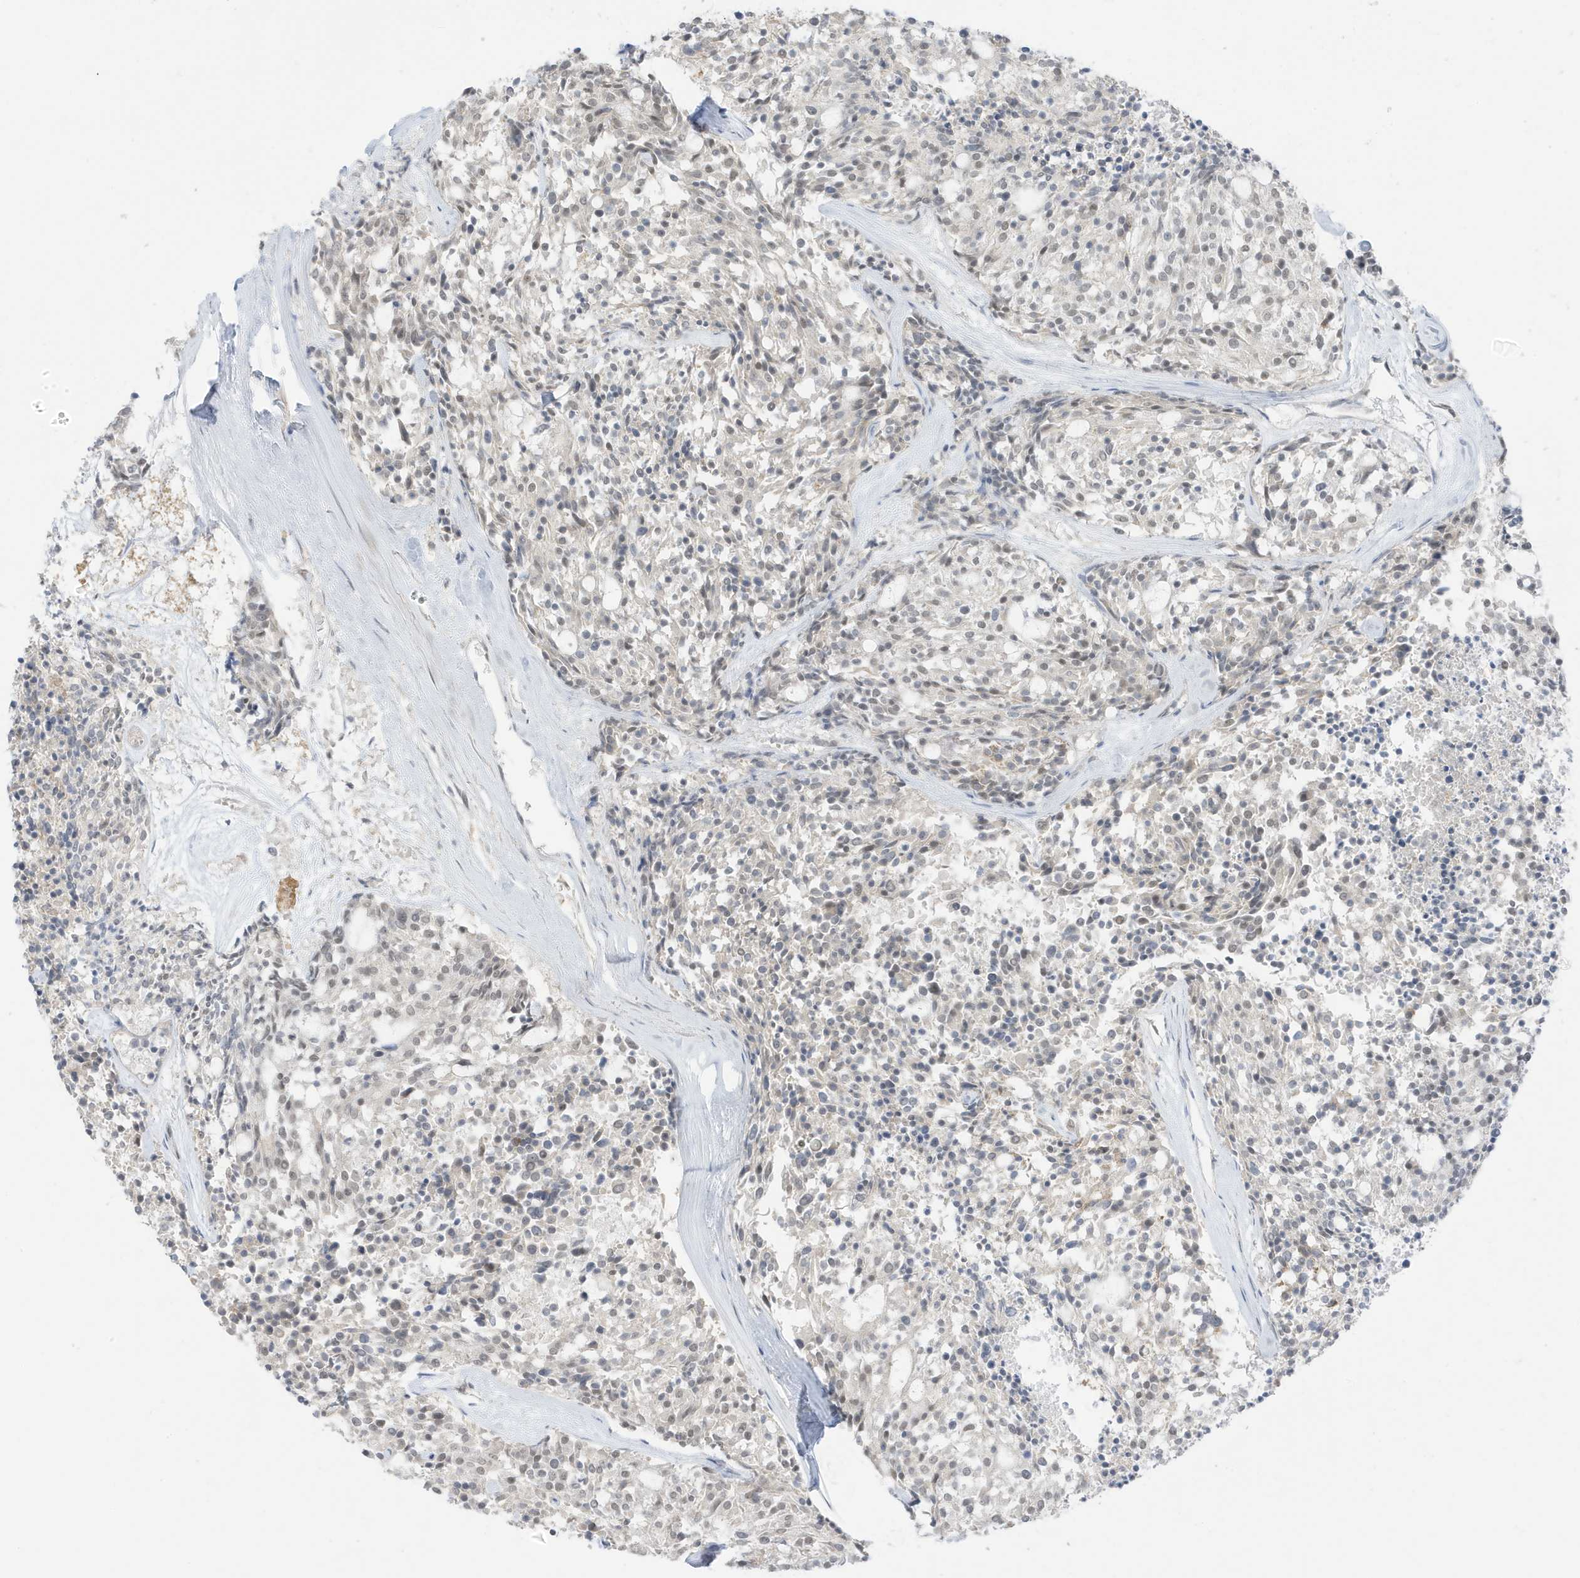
{"staining": {"intensity": "negative", "quantity": "none", "location": "none"}, "tissue": "carcinoid", "cell_type": "Tumor cells", "image_type": "cancer", "snomed": [{"axis": "morphology", "description": "Carcinoid, malignant, NOS"}, {"axis": "topography", "description": "Pancreas"}], "caption": "DAB (3,3'-diaminobenzidine) immunohistochemical staining of human carcinoid demonstrates no significant positivity in tumor cells.", "gene": "MSL3", "patient": {"sex": "female", "age": 54}}